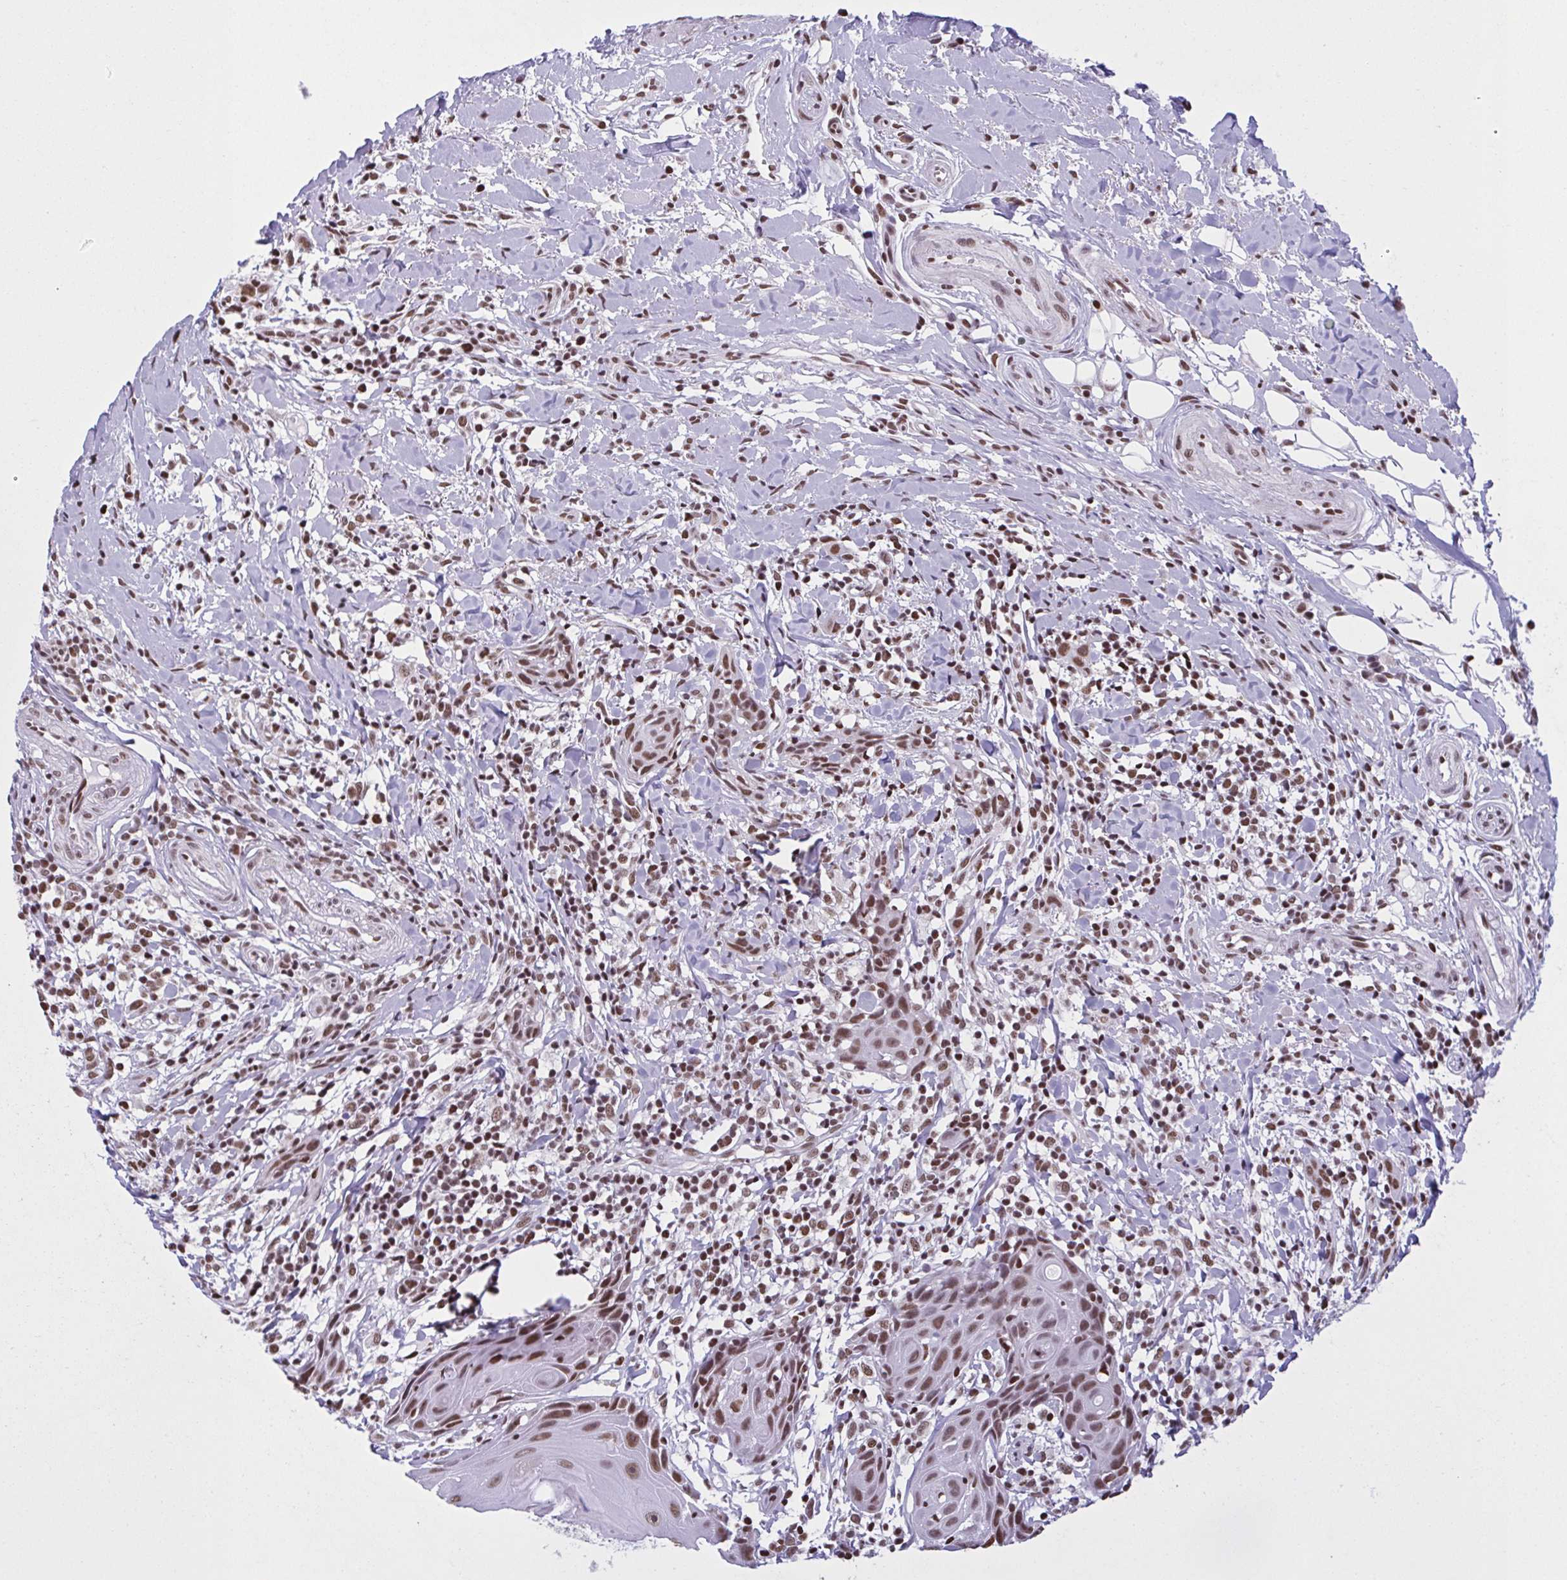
{"staining": {"intensity": "moderate", "quantity": ">75%", "location": "nuclear"}, "tissue": "head and neck cancer", "cell_type": "Tumor cells", "image_type": "cancer", "snomed": [{"axis": "morphology", "description": "Squamous cell carcinoma, NOS"}, {"axis": "topography", "description": "Oral tissue"}, {"axis": "topography", "description": "Head-Neck"}], "caption": "Protein staining of squamous cell carcinoma (head and neck) tissue exhibits moderate nuclear positivity in approximately >75% of tumor cells. (DAB (3,3'-diaminobenzidine) IHC, brown staining for protein, blue staining for nuclei).", "gene": "TIMM21", "patient": {"sex": "male", "age": 49}}